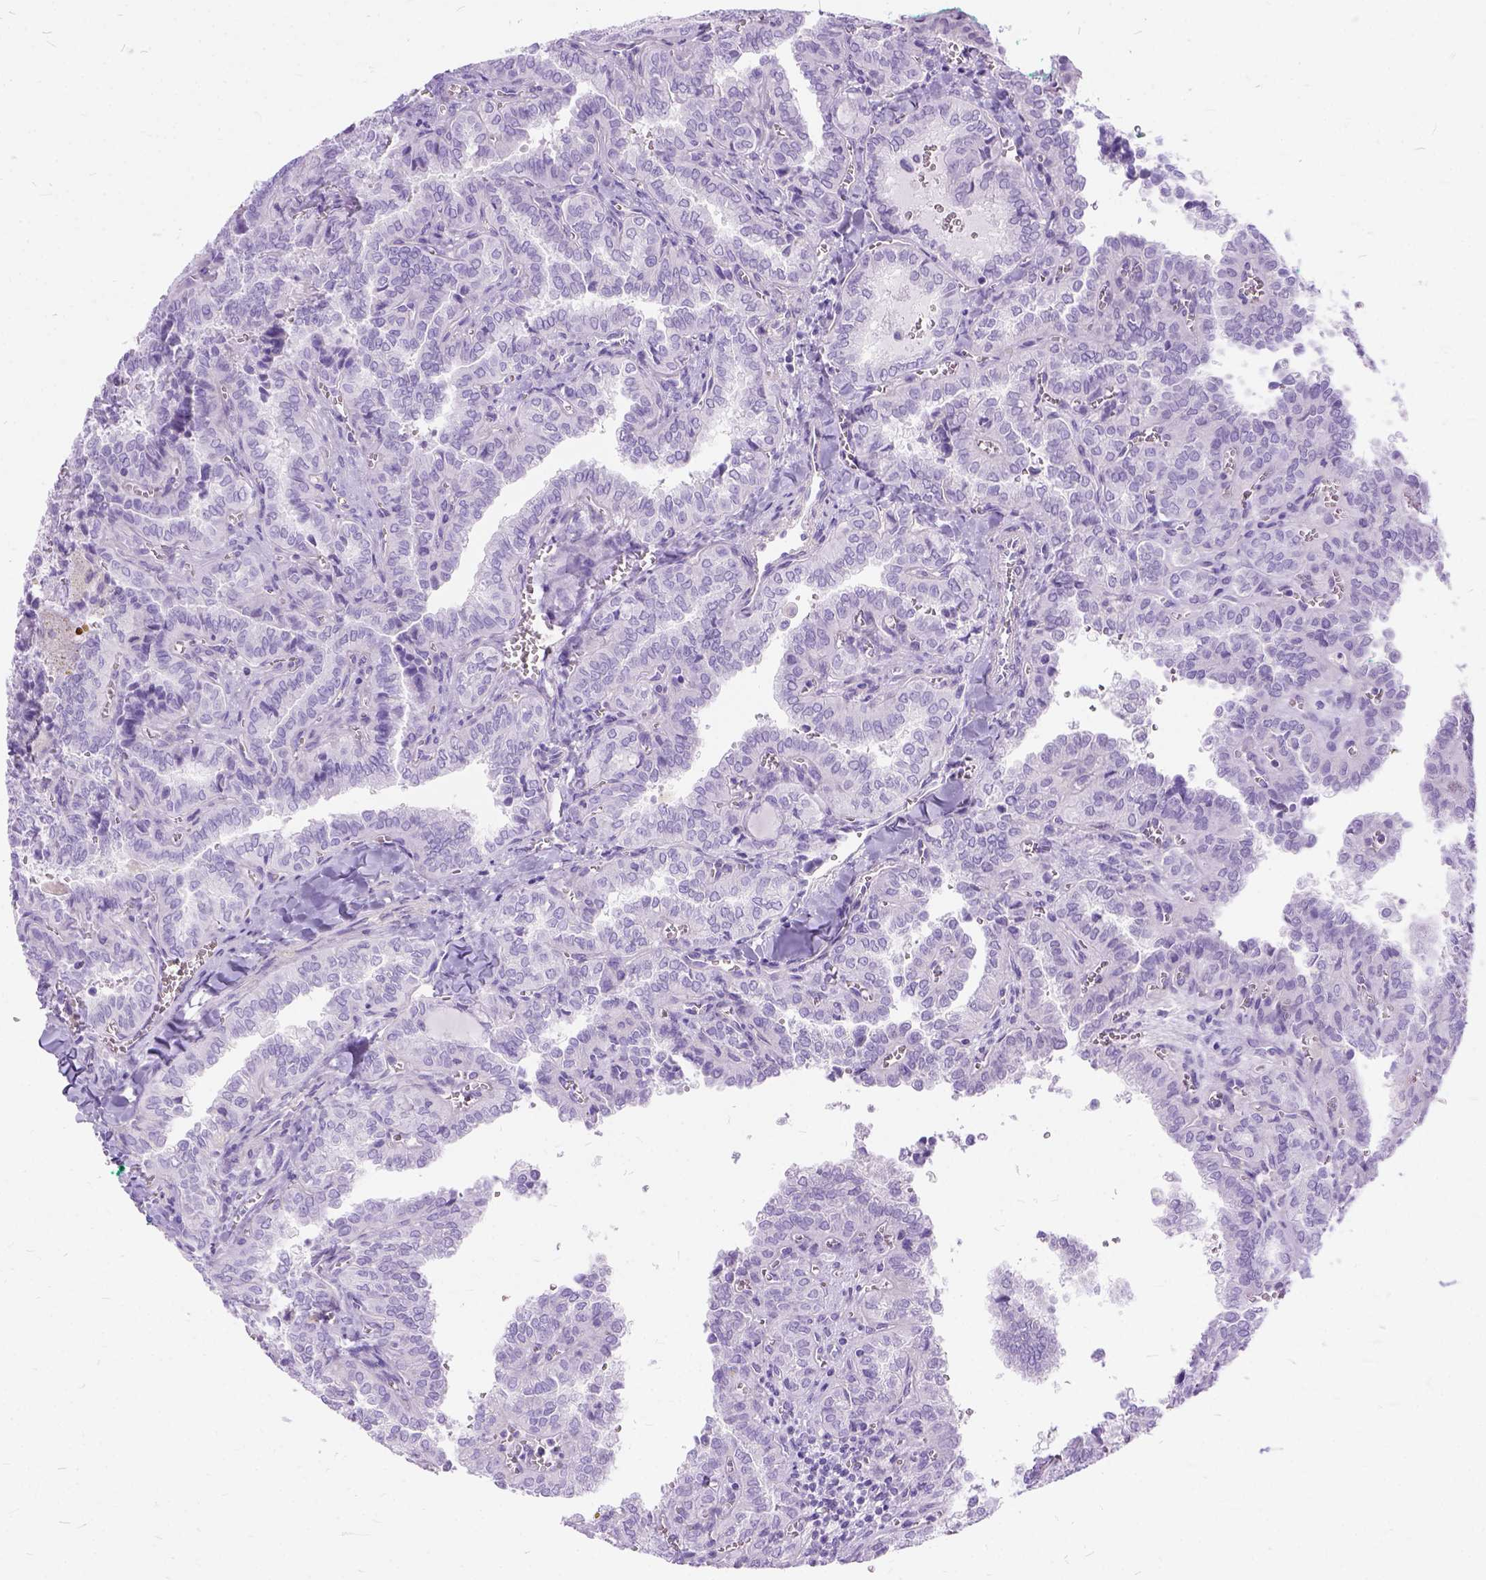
{"staining": {"intensity": "negative", "quantity": "none", "location": "none"}, "tissue": "thyroid cancer", "cell_type": "Tumor cells", "image_type": "cancer", "snomed": [{"axis": "morphology", "description": "Papillary adenocarcinoma, NOS"}, {"axis": "topography", "description": "Thyroid gland"}], "caption": "A histopathology image of human papillary adenocarcinoma (thyroid) is negative for staining in tumor cells.", "gene": "ARL9", "patient": {"sex": "female", "age": 41}}